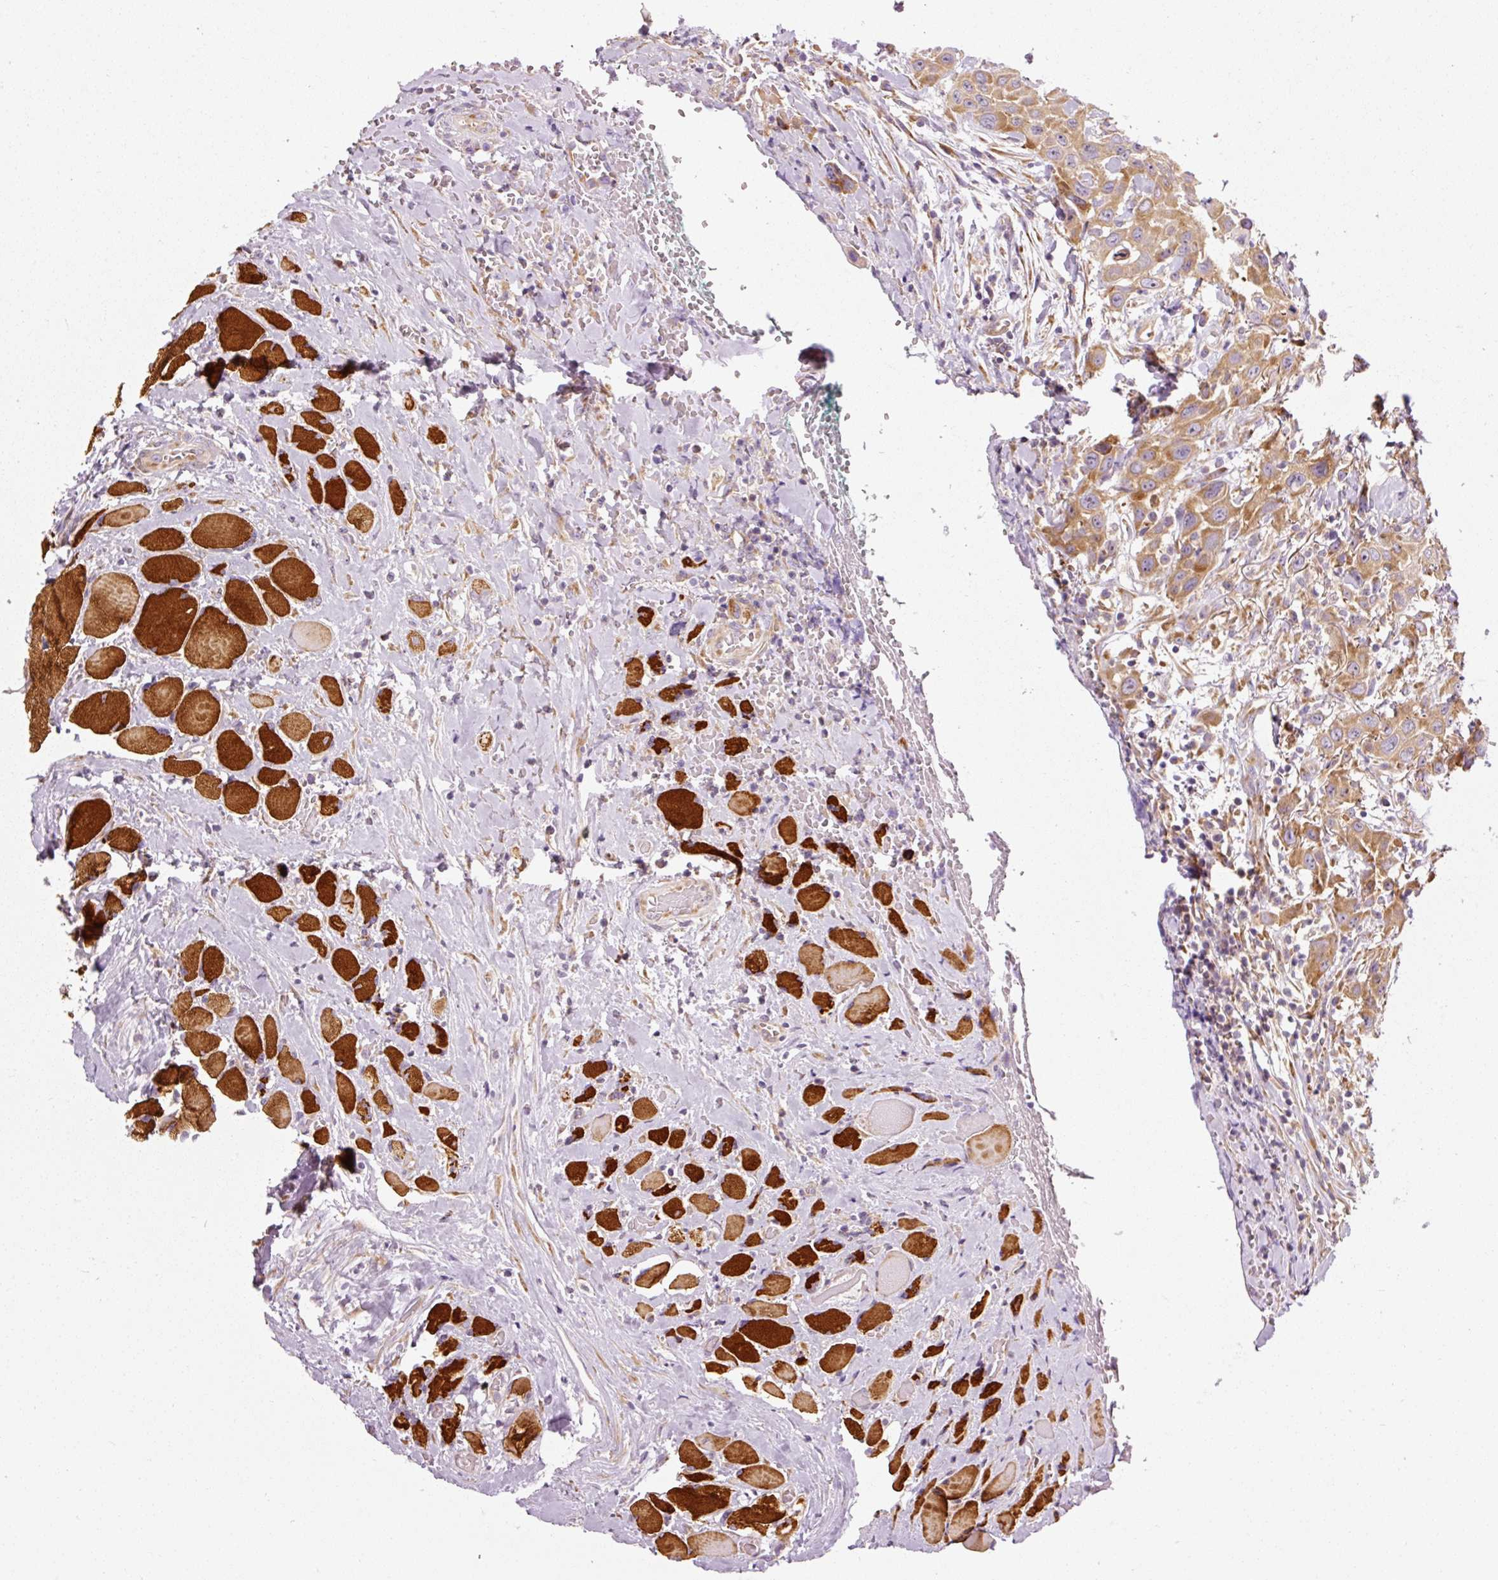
{"staining": {"intensity": "moderate", "quantity": ">75%", "location": "cytoplasmic/membranous"}, "tissue": "head and neck cancer", "cell_type": "Tumor cells", "image_type": "cancer", "snomed": [{"axis": "morphology", "description": "Squamous cell carcinoma, NOS"}, {"axis": "topography", "description": "Head-Neck"}], "caption": "The micrograph reveals immunohistochemical staining of head and neck cancer. There is moderate cytoplasmic/membranous expression is seen in approximately >75% of tumor cells. (Brightfield microscopy of DAB IHC at high magnification).", "gene": "RPL10A", "patient": {"sex": "male", "age": 81}}